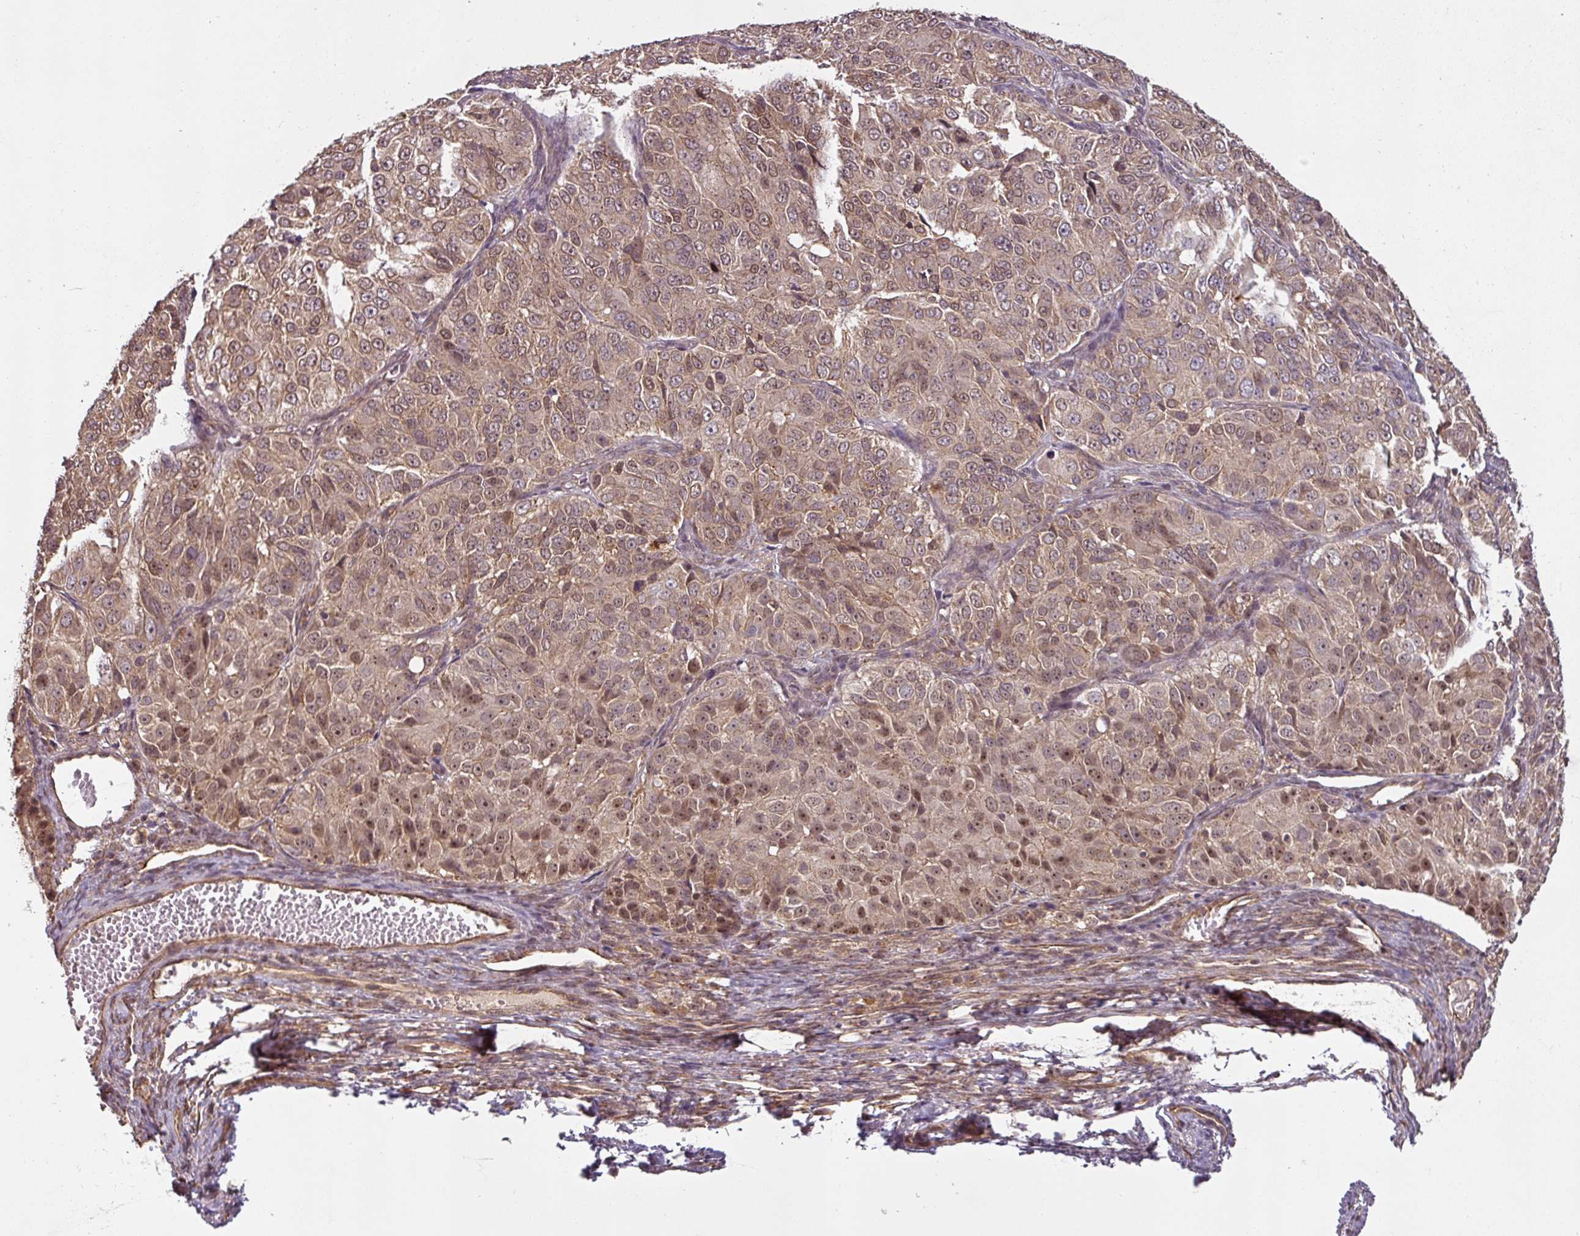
{"staining": {"intensity": "moderate", "quantity": ">75%", "location": "cytoplasmic/membranous,nuclear"}, "tissue": "ovarian cancer", "cell_type": "Tumor cells", "image_type": "cancer", "snomed": [{"axis": "morphology", "description": "Carcinoma, endometroid"}, {"axis": "topography", "description": "Ovary"}], "caption": "Immunohistochemistry (IHC) (DAB) staining of endometroid carcinoma (ovarian) reveals moderate cytoplasmic/membranous and nuclear protein staining in about >75% of tumor cells. (DAB IHC with brightfield microscopy, high magnification).", "gene": "DIMT1", "patient": {"sex": "female", "age": 51}}